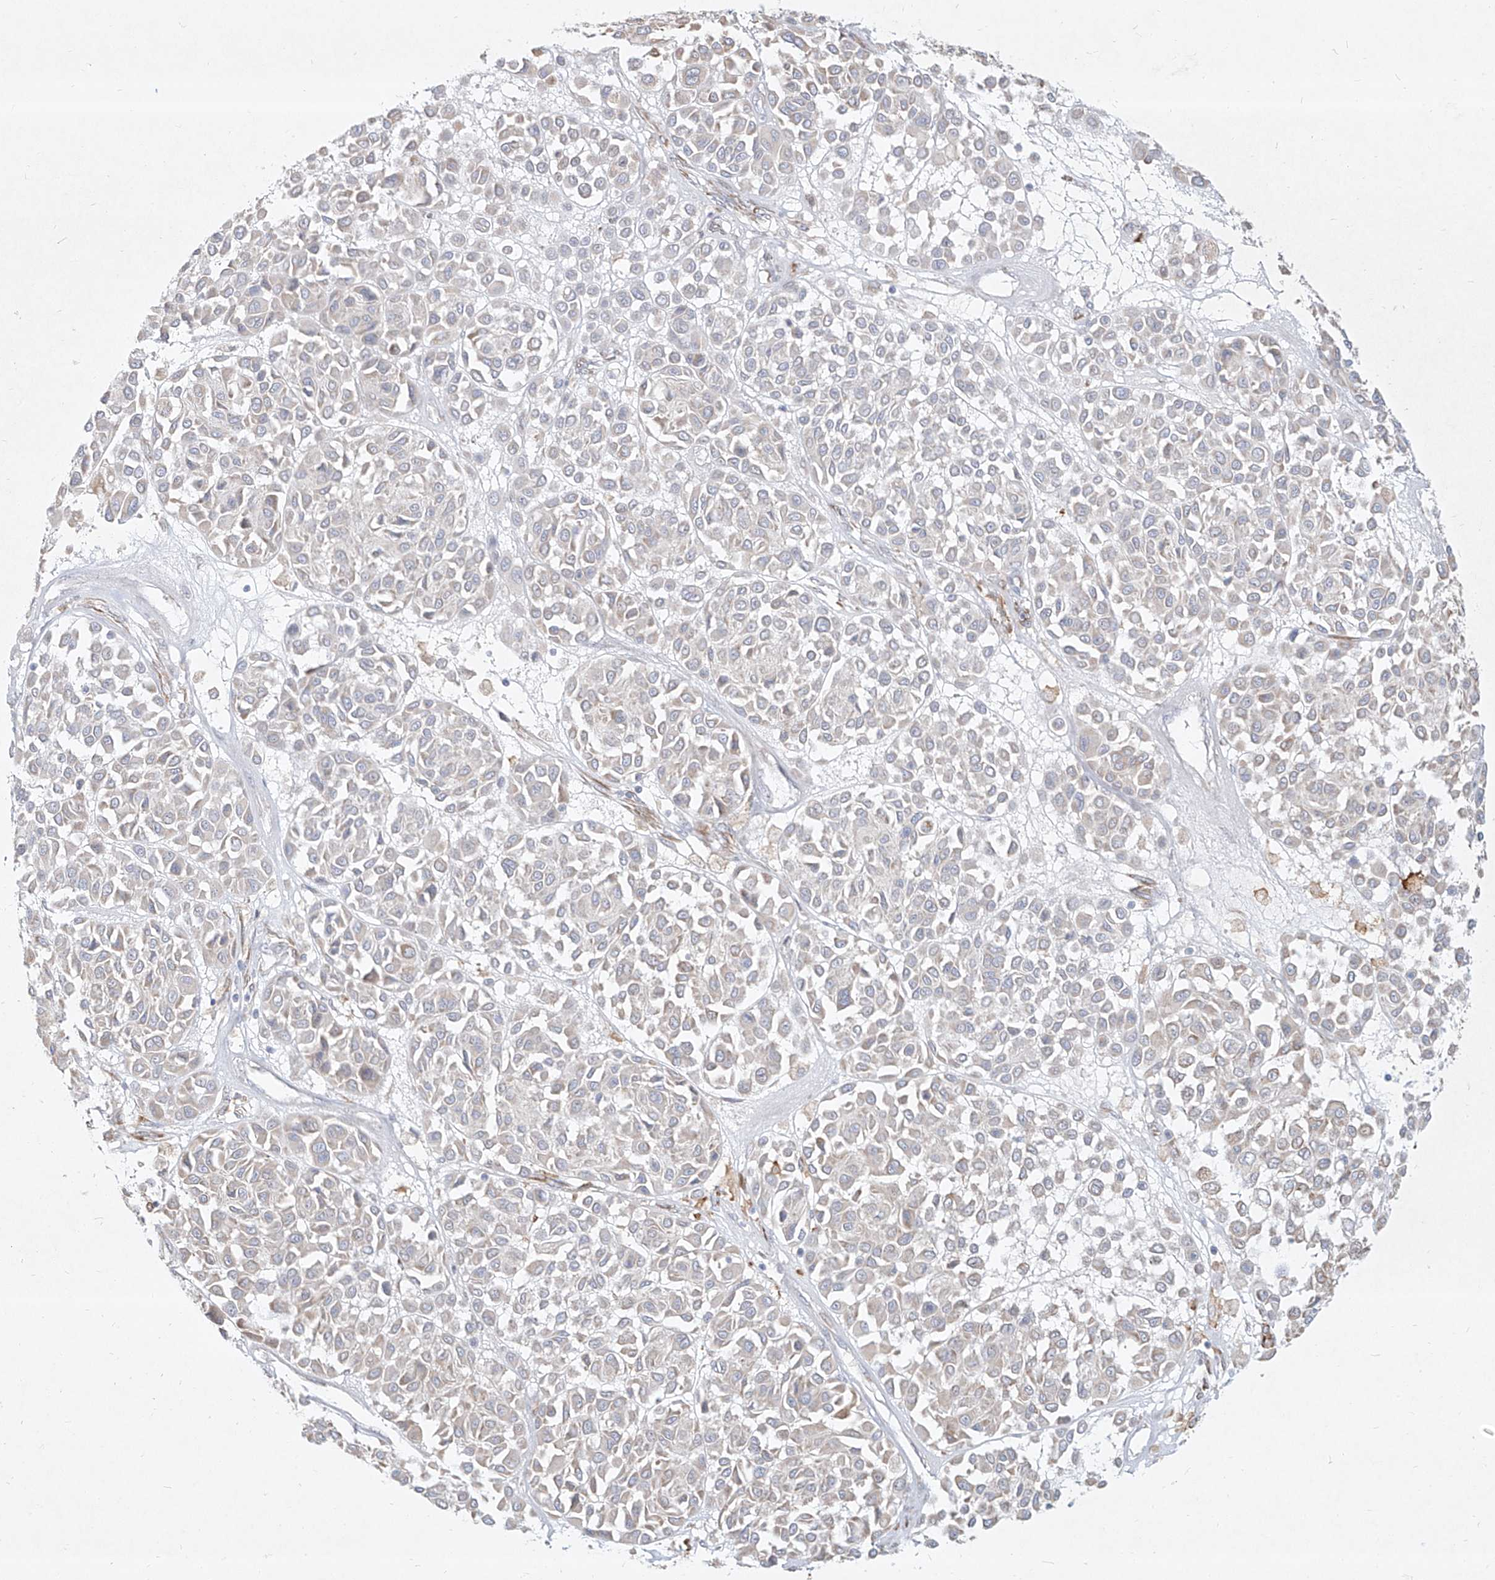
{"staining": {"intensity": "negative", "quantity": "none", "location": "none"}, "tissue": "melanoma", "cell_type": "Tumor cells", "image_type": "cancer", "snomed": [{"axis": "morphology", "description": "Malignant melanoma, Metastatic site"}, {"axis": "topography", "description": "Soft tissue"}], "caption": "The micrograph reveals no significant positivity in tumor cells of malignant melanoma (metastatic site).", "gene": "CD209", "patient": {"sex": "male", "age": 41}}